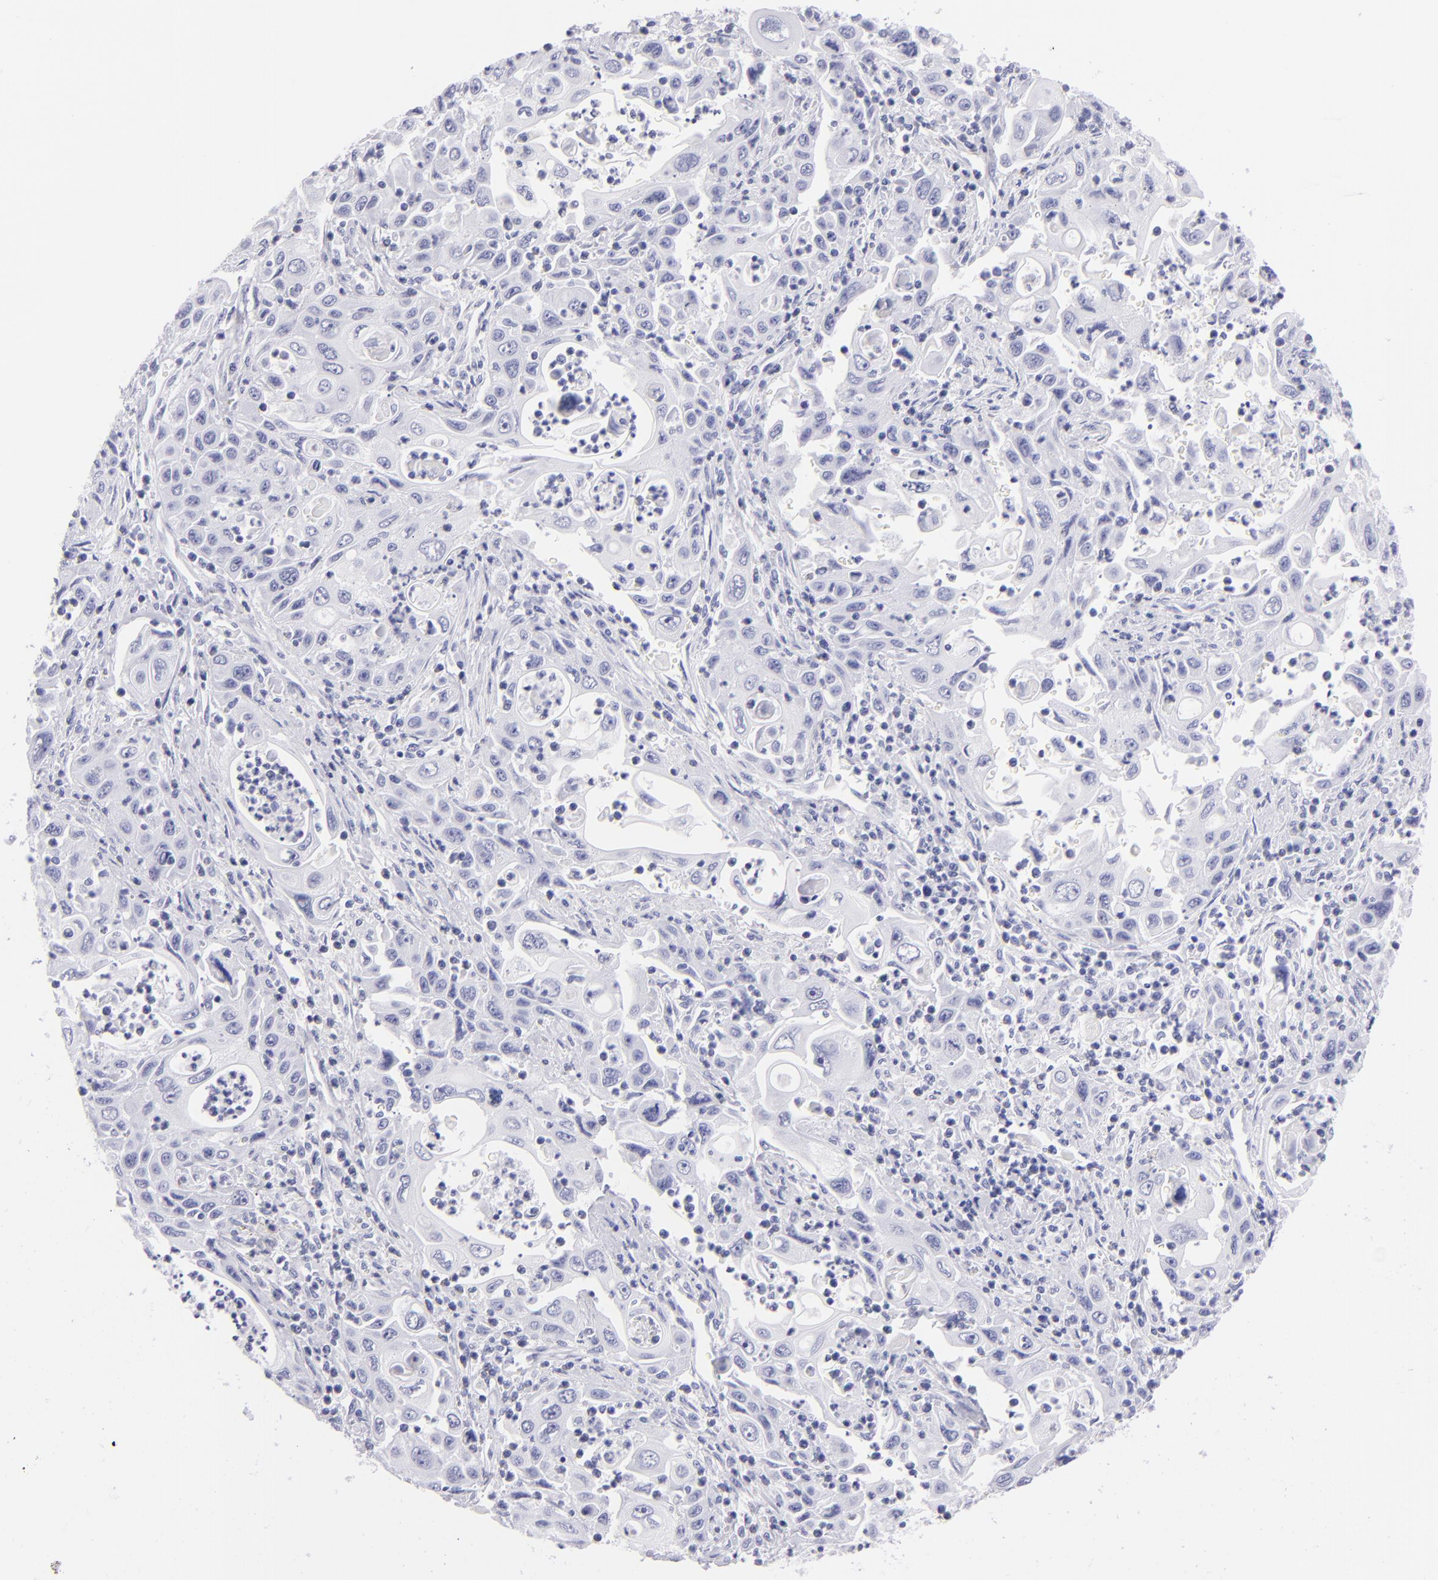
{"staining": {"intensity": "negative", "quantity": "none", "location": "none"}, "tissue": "pancreatic cancer", "cell_type": "Tumor cells", "image_type": "cancer", "snomed": [{"axis": "morphology", "description": "Adenocarcinoma, NOS"}, {"axis": "topography", "description": "Pancreas"}], "caption": "Tumor cells are negative for brown protein staining in pancreatic cancer.", "gene": "PRPH", "patient": {"sex": "male", "age": 70}}